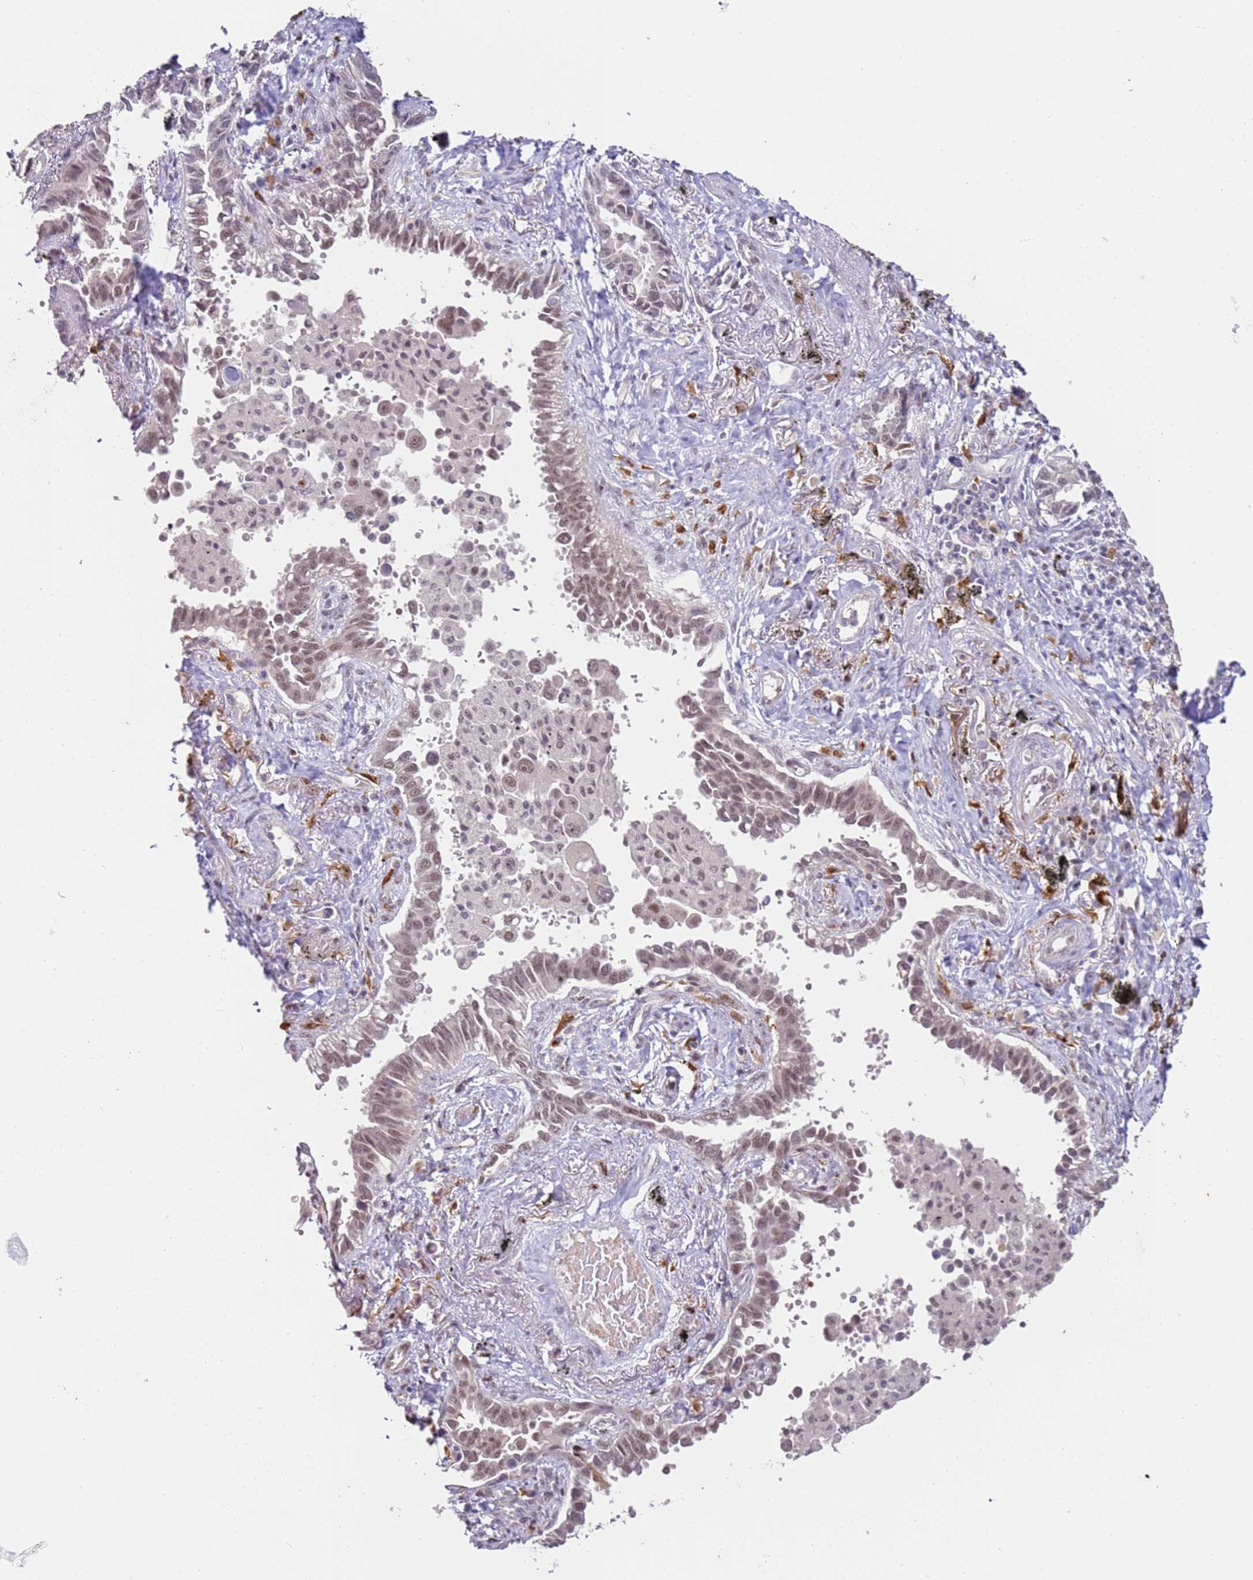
{"staining": {"intensity": "weak", "quantity": ">75%", "location": "nuclear"}, "tissue": "lung cancer", "cell_type": "Tumor cells", "image_type": "cancer", "snomed": [{"axis": "morphology", "description": "Adenocarcinoma, NOS"}, {"axis": "topography", "description": "Lung"}], "caption": "DAB immunohistochemical staining of human lung cancer demonstrates weak nuclear protein expression in approximately >75% of tumor cells.", "gene": "LGALSL", "patient": {"sex": "male", "age": 67}}